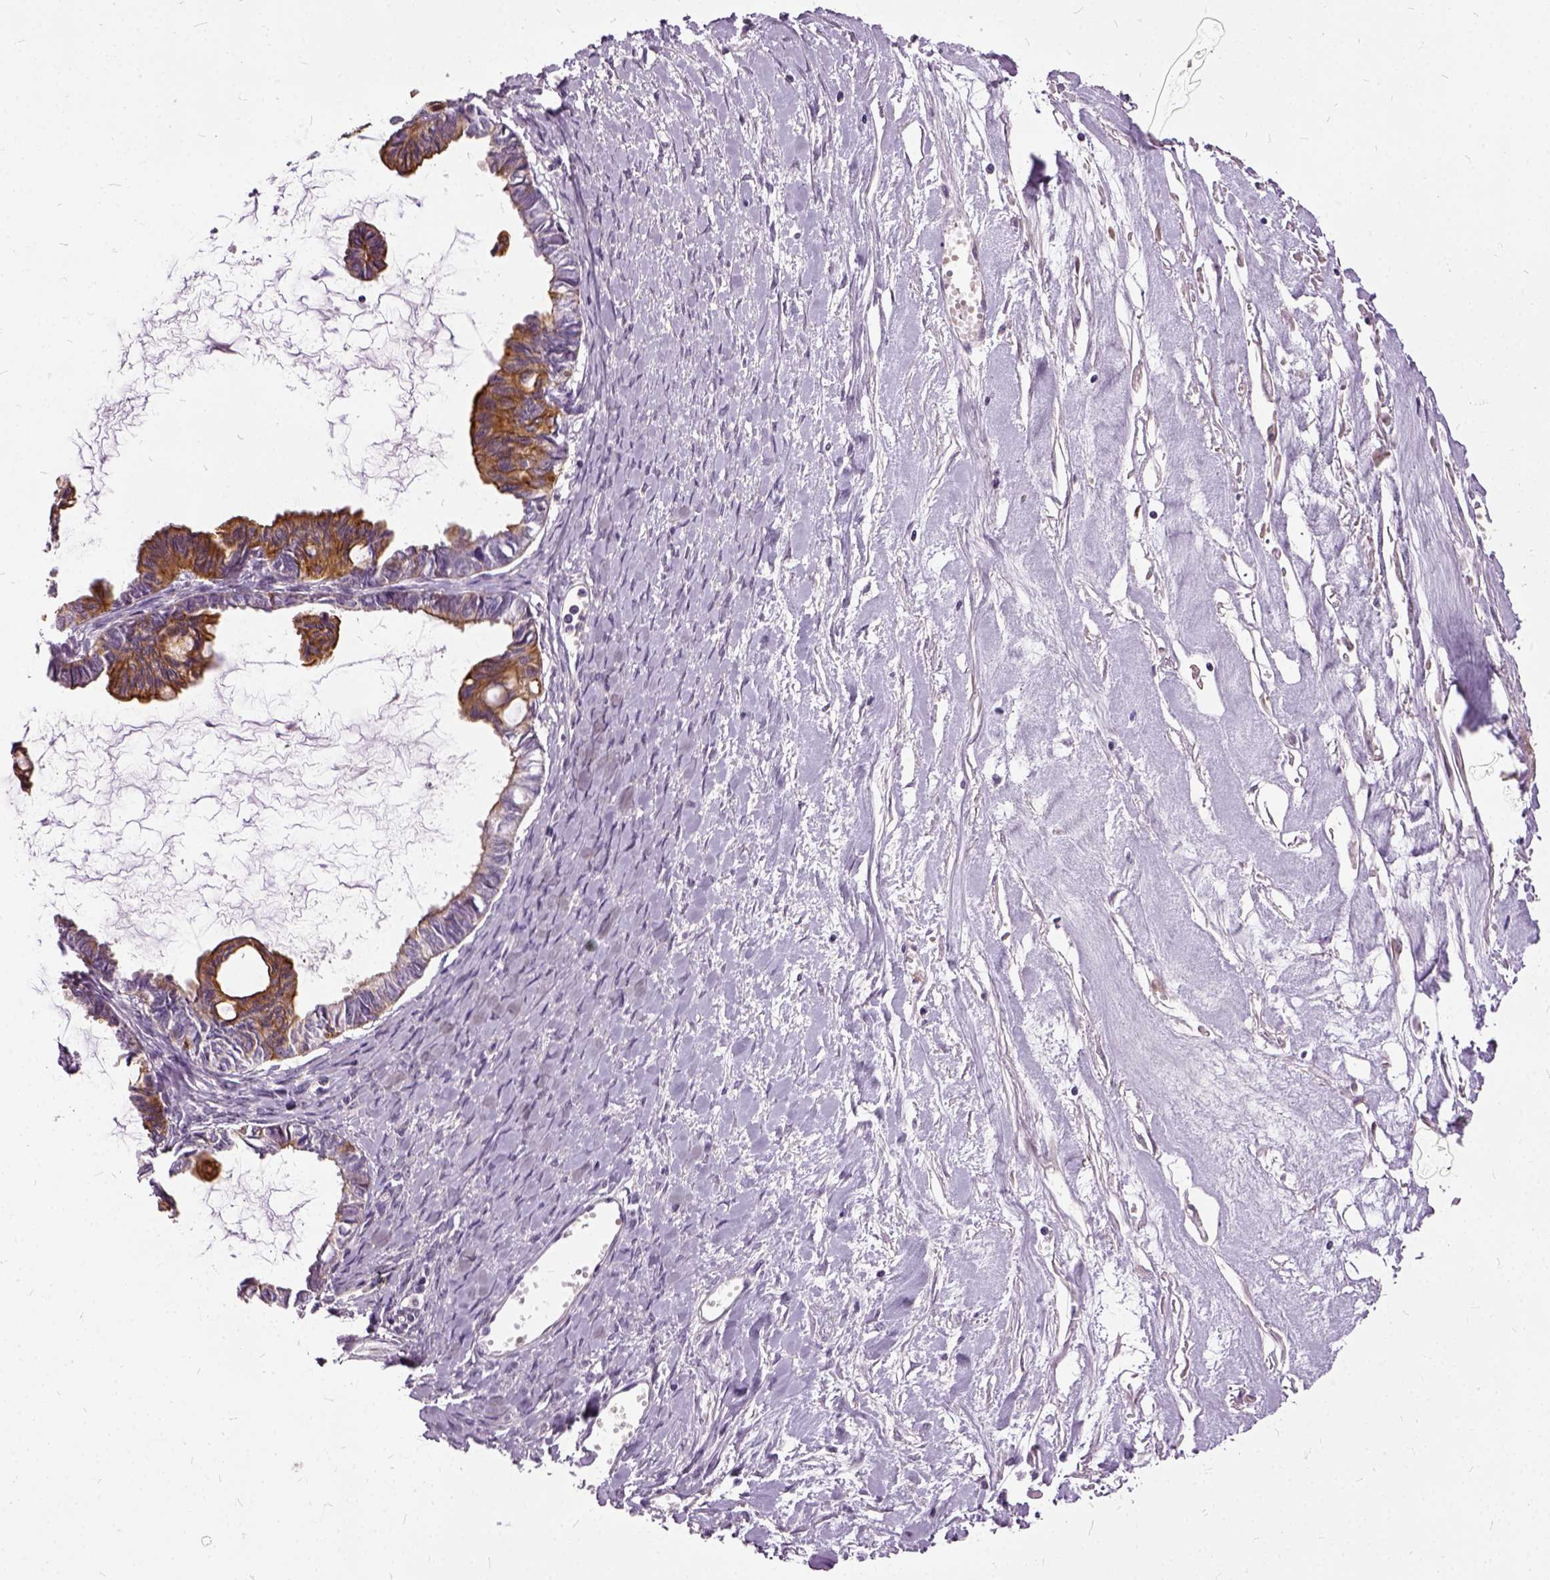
{"staining": {"intensity": "moderate", "quantity": ">75%", "location": "cytoplasmic/membranous"}, "tissue": "ovarian cancer", "cell_type": "Tumor cells", "image_type": "cancer", "snomed": [{"axis": "morphology", "description": "Cystadenocarcinoma, mucinous, NOS"}, {"axis": "topography", "description": "Ovary"}], "caption": "Moderate cytoplasmic/membranous protein expression is present in approximately >75% of tumor cells in ovarian cancer (mucinous cystadenocarcinoma). The staining was performed using DAB to visualize the protein expression in brown, while the nuclei were stained in blue with hematoxylin (Magnification: 20x).", "gene": "ILRUN", "patient": {"sex": "female", "age": 61}}